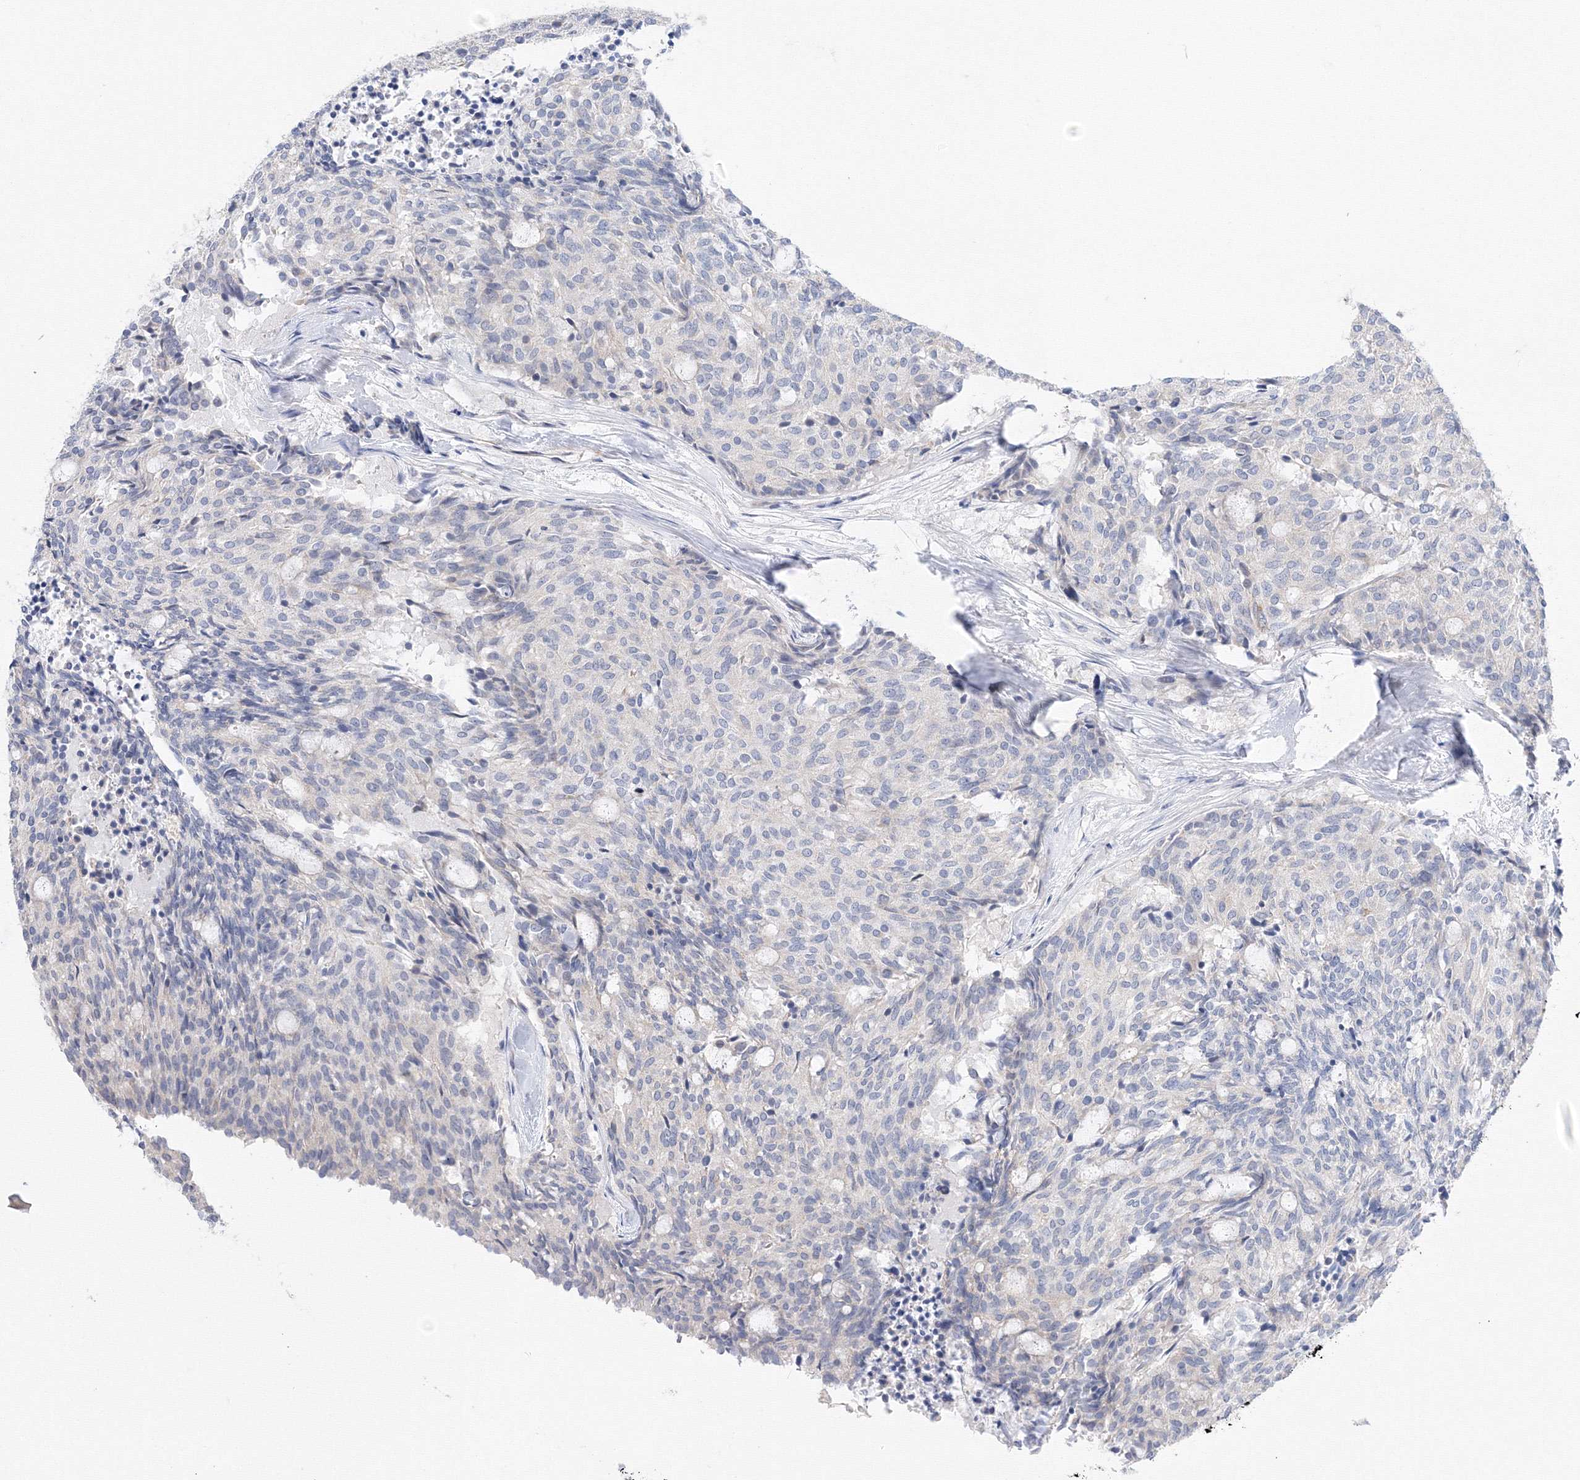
{"staining": {"intensity": "negative", "quantity": "none", "location": "none"}, "tissue": "carcinoid", "cell_type": "Tumor cells", "image_type": "cancer", "snomed": [{"axis": "morphology", "description": "Carcinoid, malignant, NOS"}, {"axis": "topography", "description": "Pancreas"}], "caption": "There is no significant positivity in tumor cells of carcinoid.", "gene": "TAMM41", "patient": {"sex": "female", "age": 54}}